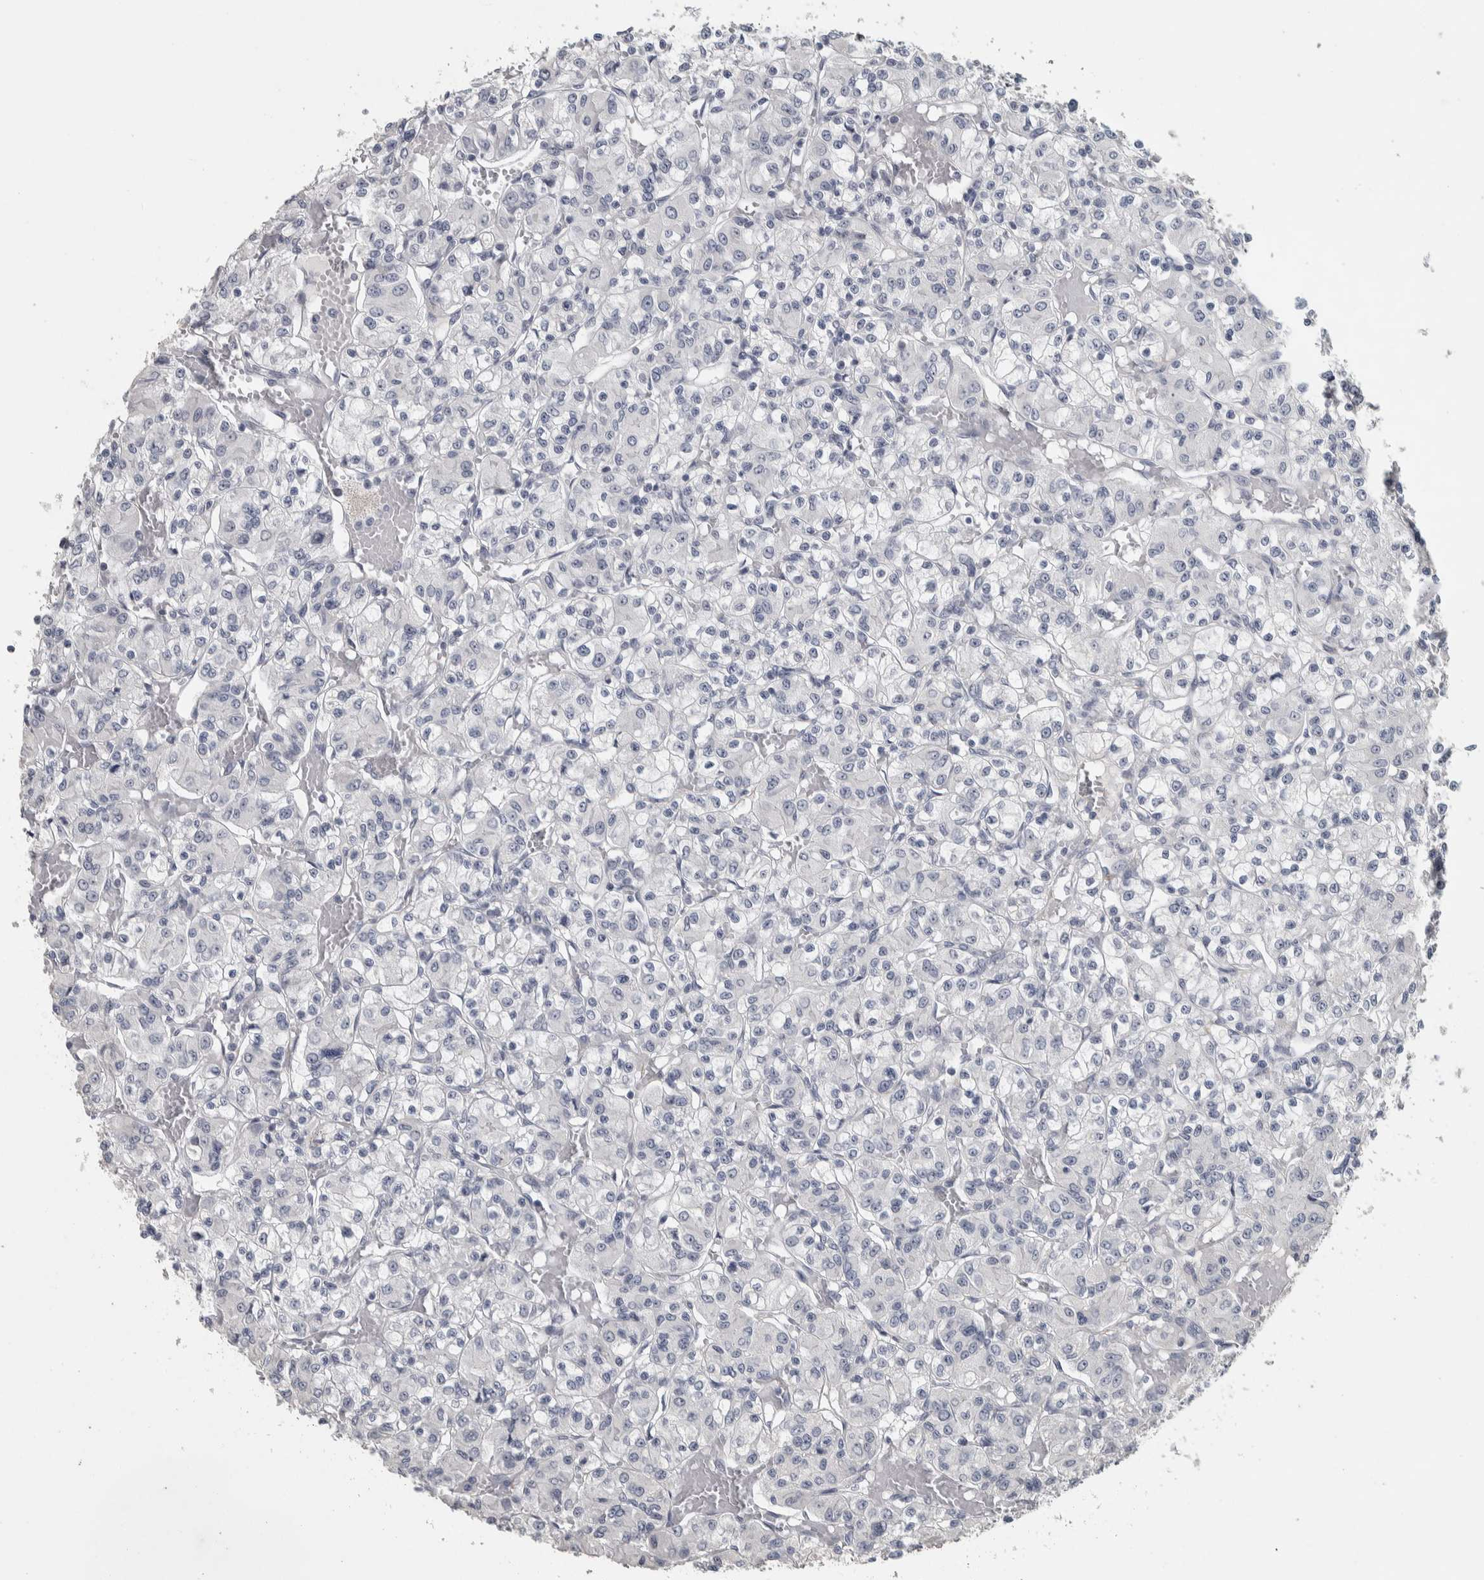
{"staining": {"intensity": "negative", "quantity": "none", "location": "none"}, "tissue": "renal cancer", "cell_type": "Tumor cells", "image_type": "cancer", "snomed": [{"axis": "morphology", "description": "Adenocarcinoma, NOS"}, {"axis": "topography", "description": "Kidney"}], "caption": "Tumor cells are negative for brown protein staining in adenocarcinoma (renal). The staining was performed using DAB (3,3'-diaminobenzidine) to visualize the protein expression in brown, while the nuclei were stained in blue with hematoxylin (Magnification: 20x).", "gene": "DCAF10", "patient": {"sex": "female", "age": 59}}